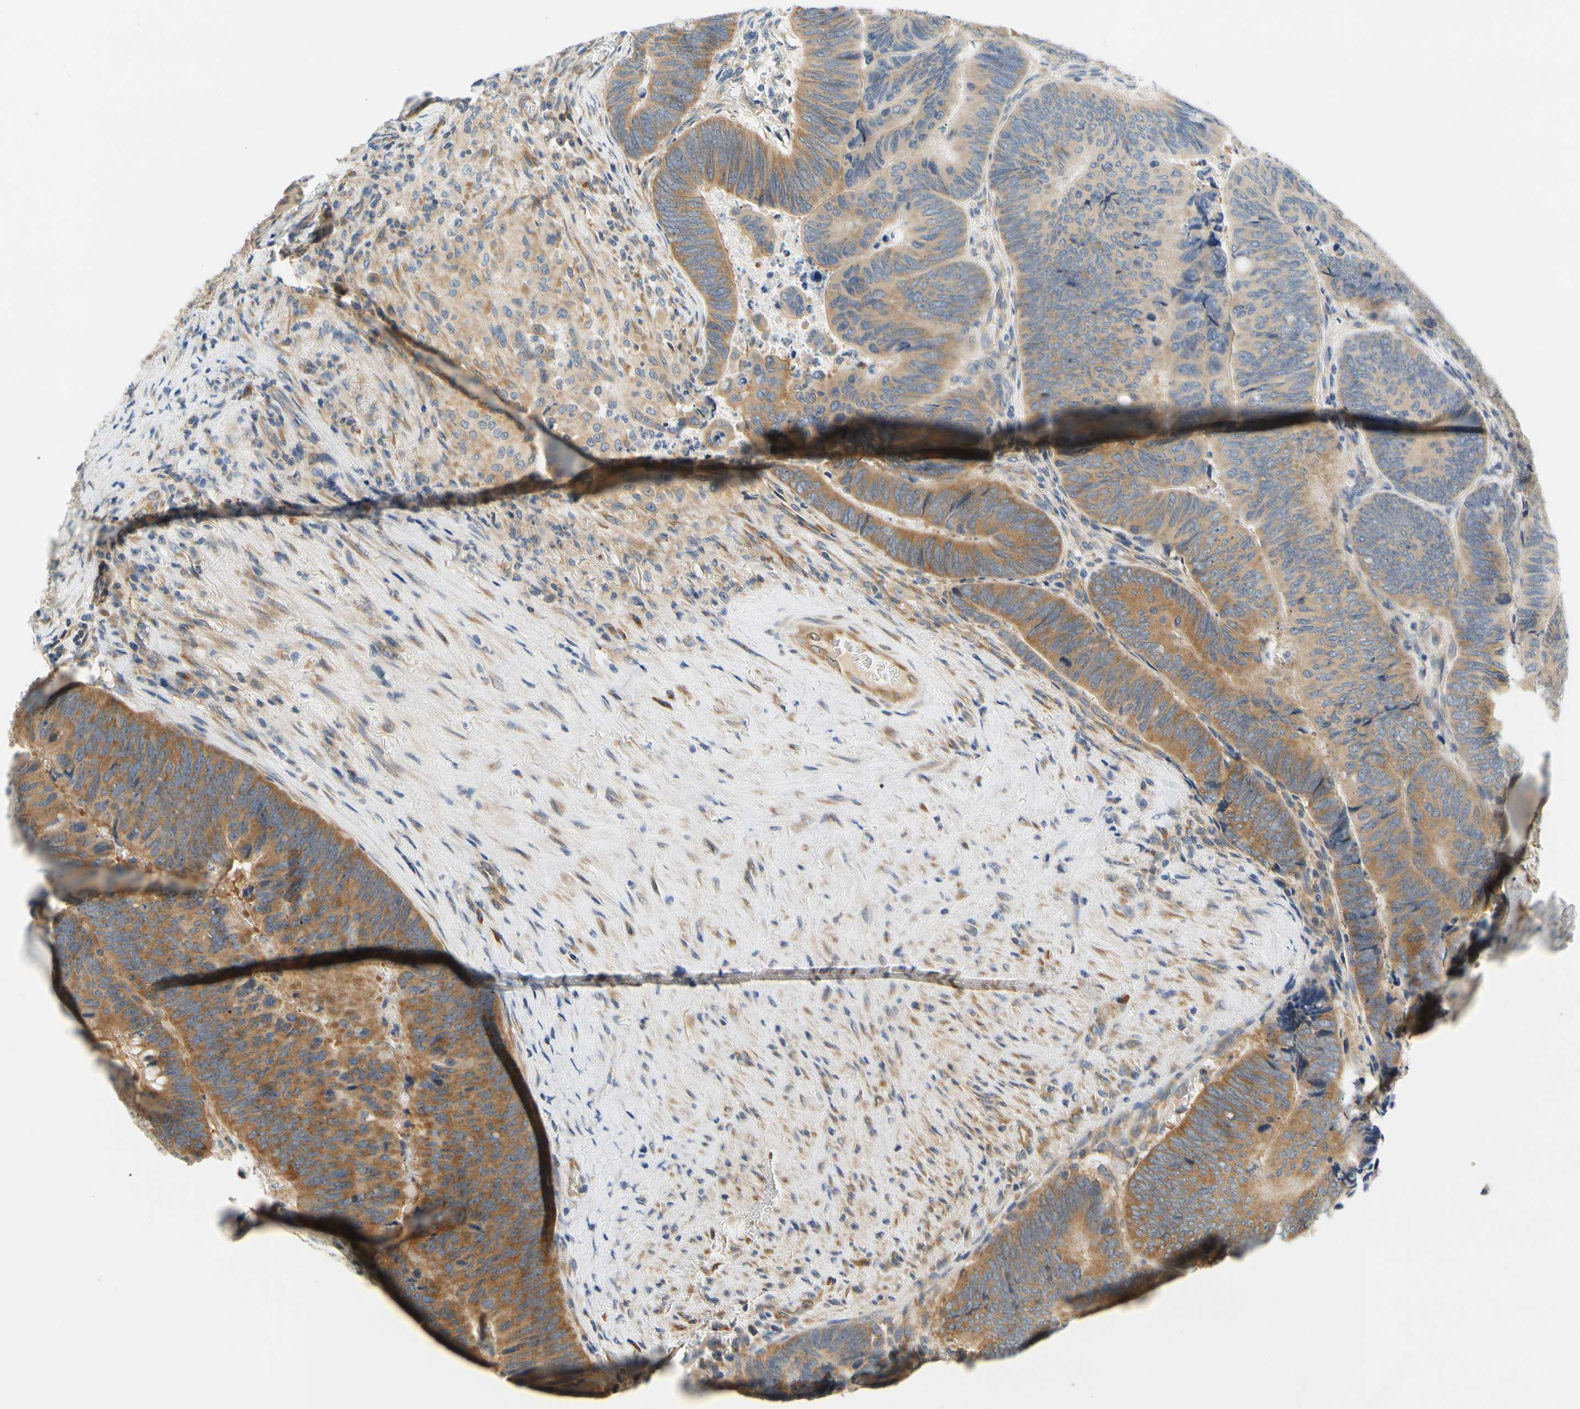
{"staining": {"intensity": "moderate", "quantity": "25%-75%", "location": "cytoplasmic/membranous"}, "tissue": "colorectal cancer", "cell_type": "Tumor cells", "image_type": "cancer", "snomed": [{"axis": "morphology", "description": "Normal tissue, NOS"}, {"axis": "morphology", "description": "Adenocarcinoma, NOS"}, {"axis": "topography", "description": "Rectum"}, {"axis": "topography", "description": "Peripheral nerve tissue"}], "caption": "Protein staining shows moderate cytoplasmic/membranous expression in approximately 25%-75% of tumor cells in colorectal cancer. (brown staining indicates protein expression, while blue staining denotes nuclei).", "gene": "LRRC47", "patient": {"sex": "male", "age": 92}}